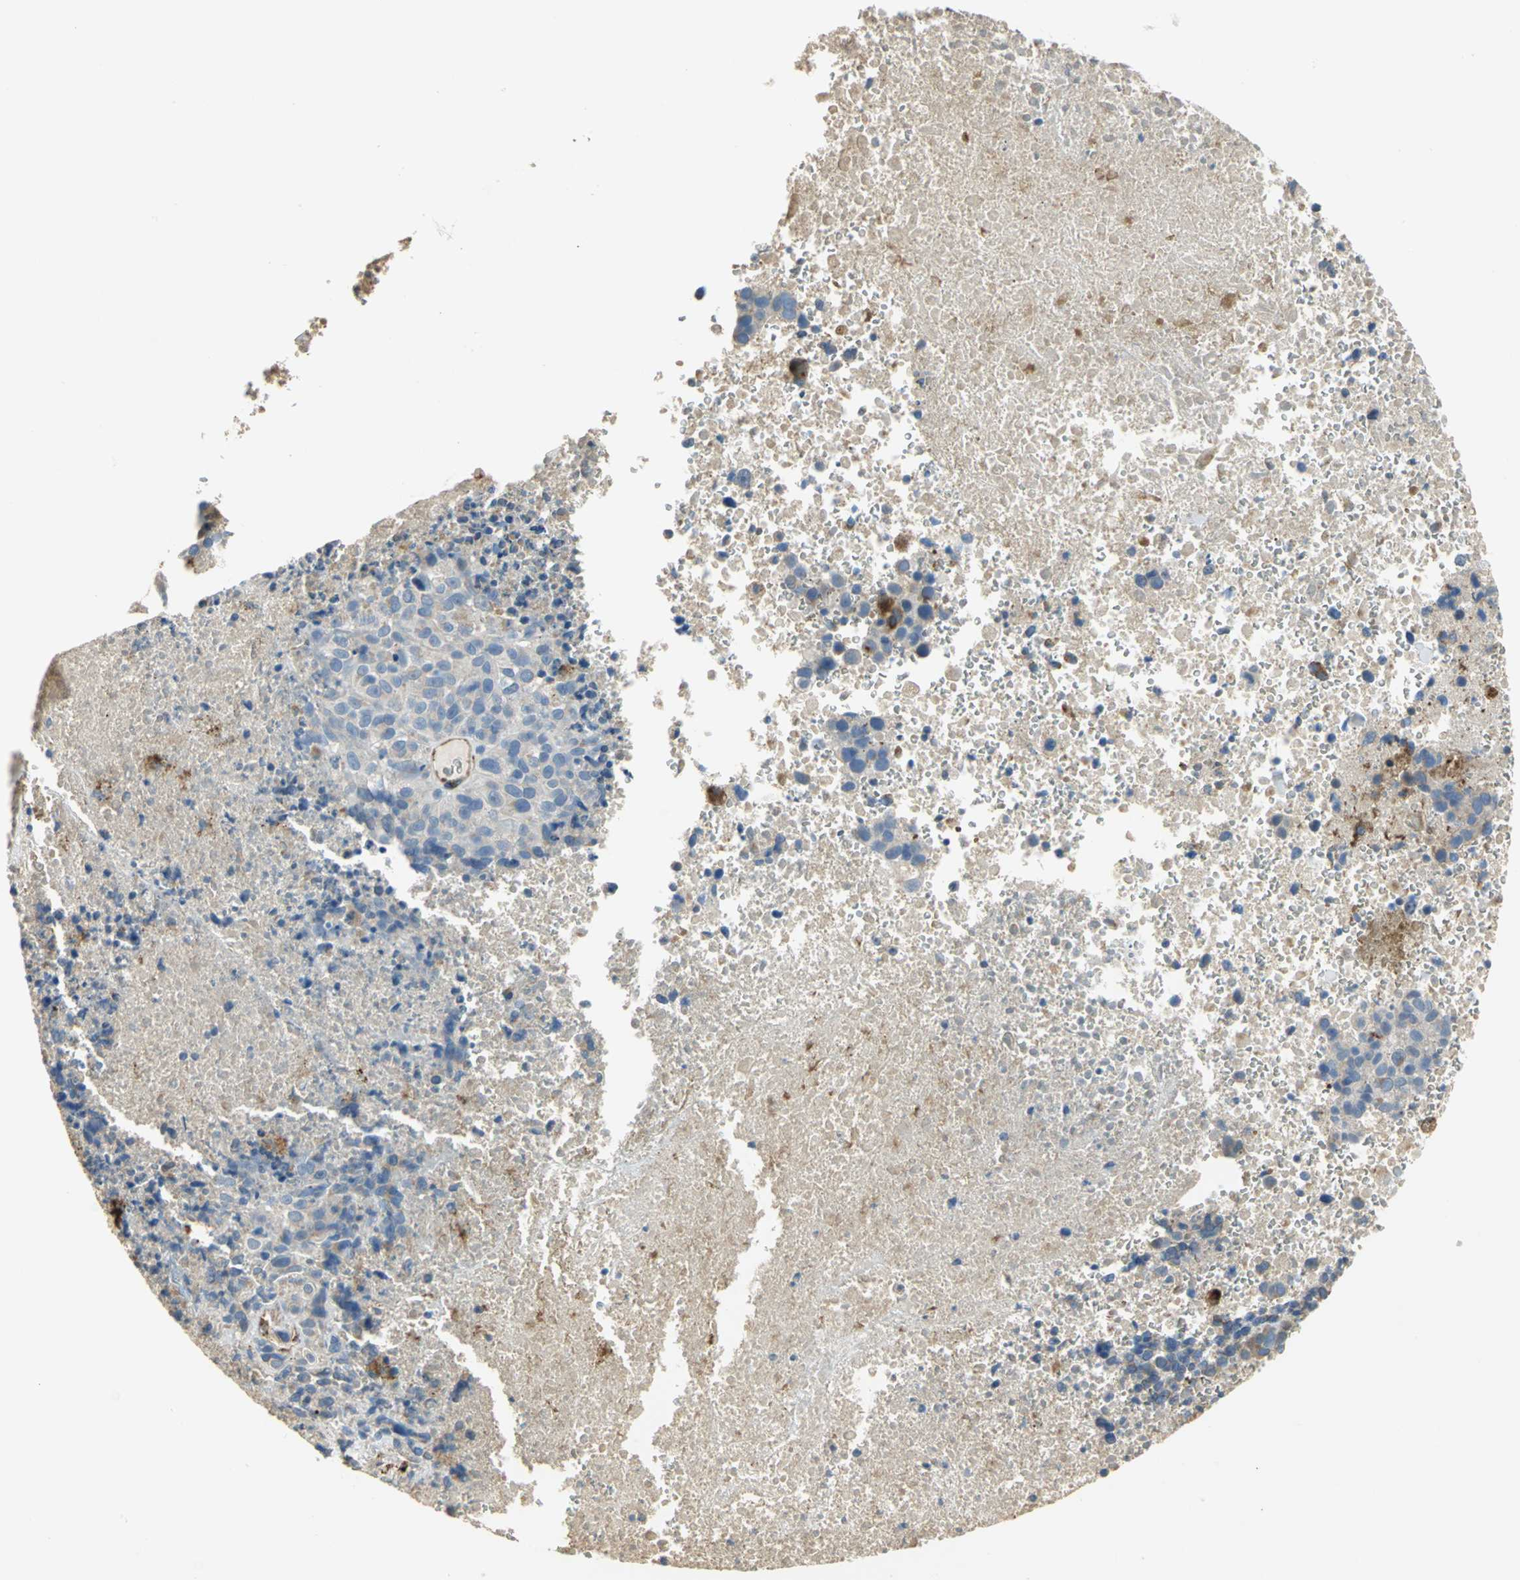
{"staining": {"intensity": "negative", "quantity": "none", "location": "none"}, "tissue": "melanoma", "cell_type": "Tumor cells", "image_type": "cancer", "snomed": [{"axis": "morphology", "description": "Malignant melanoma, Metastatic site"}, {"axis": "topography", "description": "Cerebral cortex"}], "caption": "Immunohistochemistry (IHC) of melanoma reveals no staining in tumor cells. Nuclei are stained in blue.", "gene": "DIAPH2", "patient": {"sex": "female", "age": 52}}